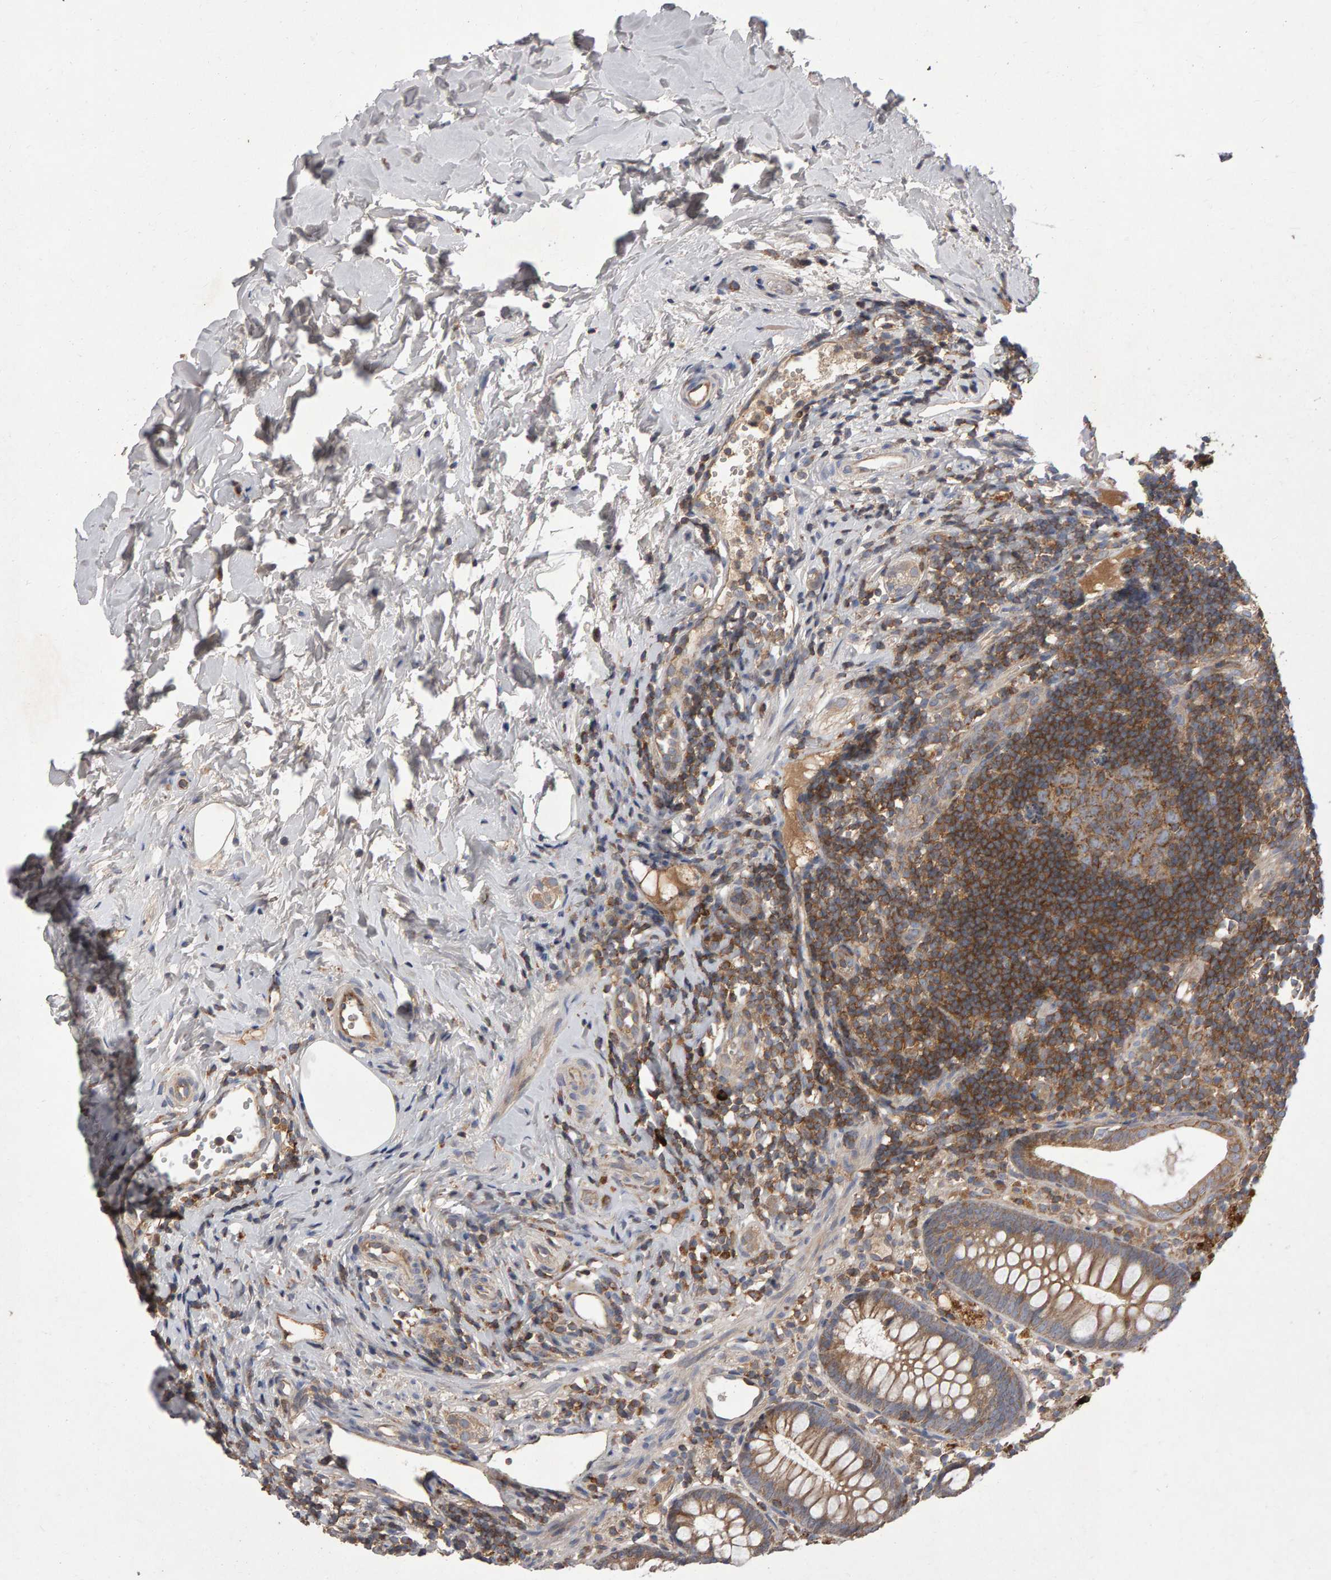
{"staining": {"intensity": "moderate", "quantity": ">75%", "location": "cytoplasmic/membranous"}, "tissue": "appendix", "cell_type": "Glandular cells", "image_type": "normal", "snomed": [{"axis": "morphology", "description": "Normal tissue, NOS"}, {"axis": "topography", "description": "Appendix"}], "caption": "DAB (3,3'-diaminobenzidine) immunohistochemical staining of unremarkable appendix displays moderate cytoplasmic/membranous protein staining in approximately >75% of glandular cells.", "gene": "PGS1", "patient": {"sex": "female", "age": 20}}